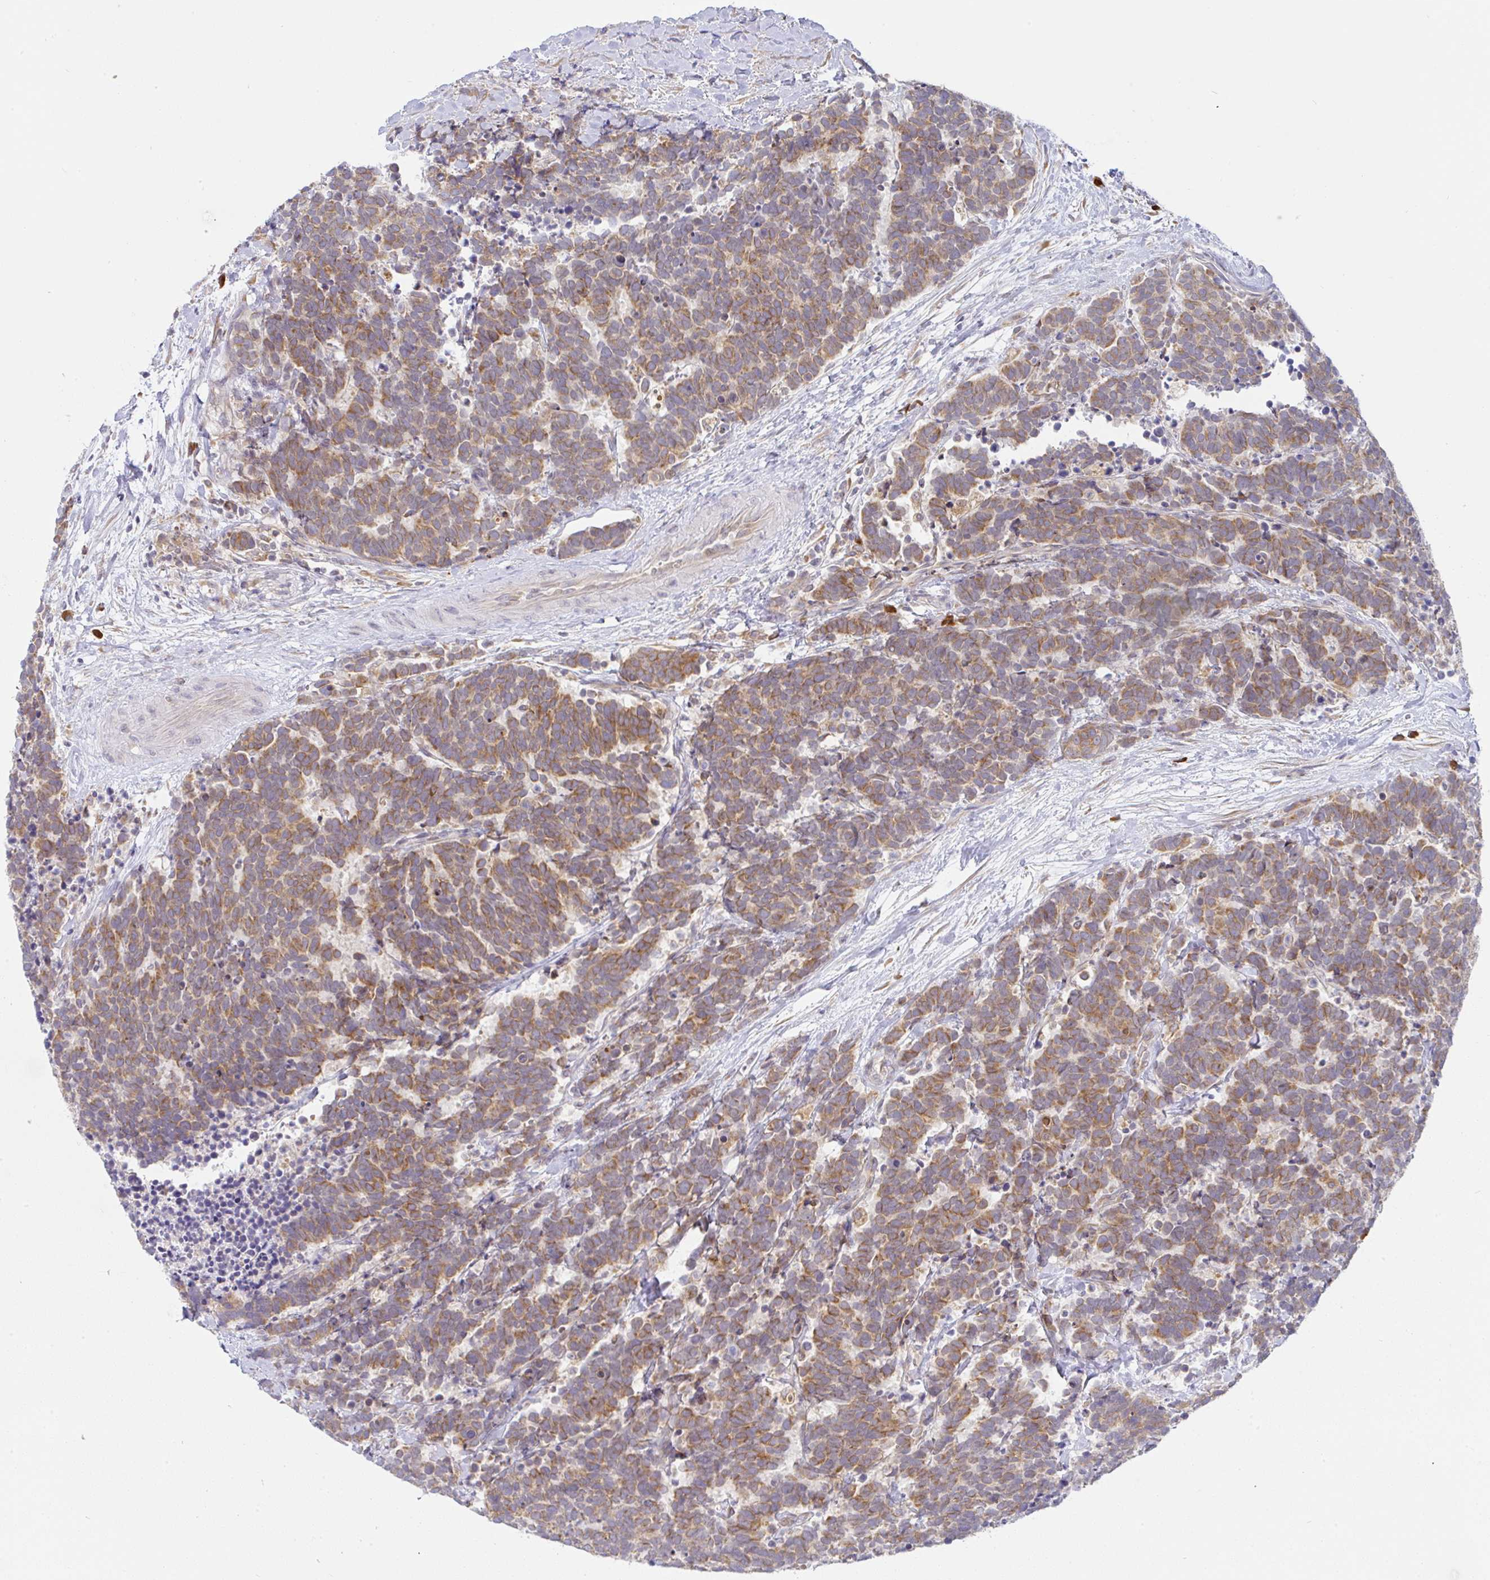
{"staining": {"intensity": "moderate", "quantity": ">75%", "location": "cytoplasmic/membranous"}, "tissue": "carcinoid", "cell_type": "Tumor cells", "image_type": "cancer", "snomed": [{"axis": "morphology", "description": "Carcinoma, NOS"}, {"axis": "morphology", "description": "Carcinoid, malignant, NOS"}, {"axis": "topography", "description": "Prostate"}], "caption": "A micrograph showing moderate cytoplasmic/membranous expression in about >75% of tumor cells in carcinoid, as visualized by brown immunohistochemical staining.", "gene": "DERL2", "patient": {"sex": "male", "age": 57}}